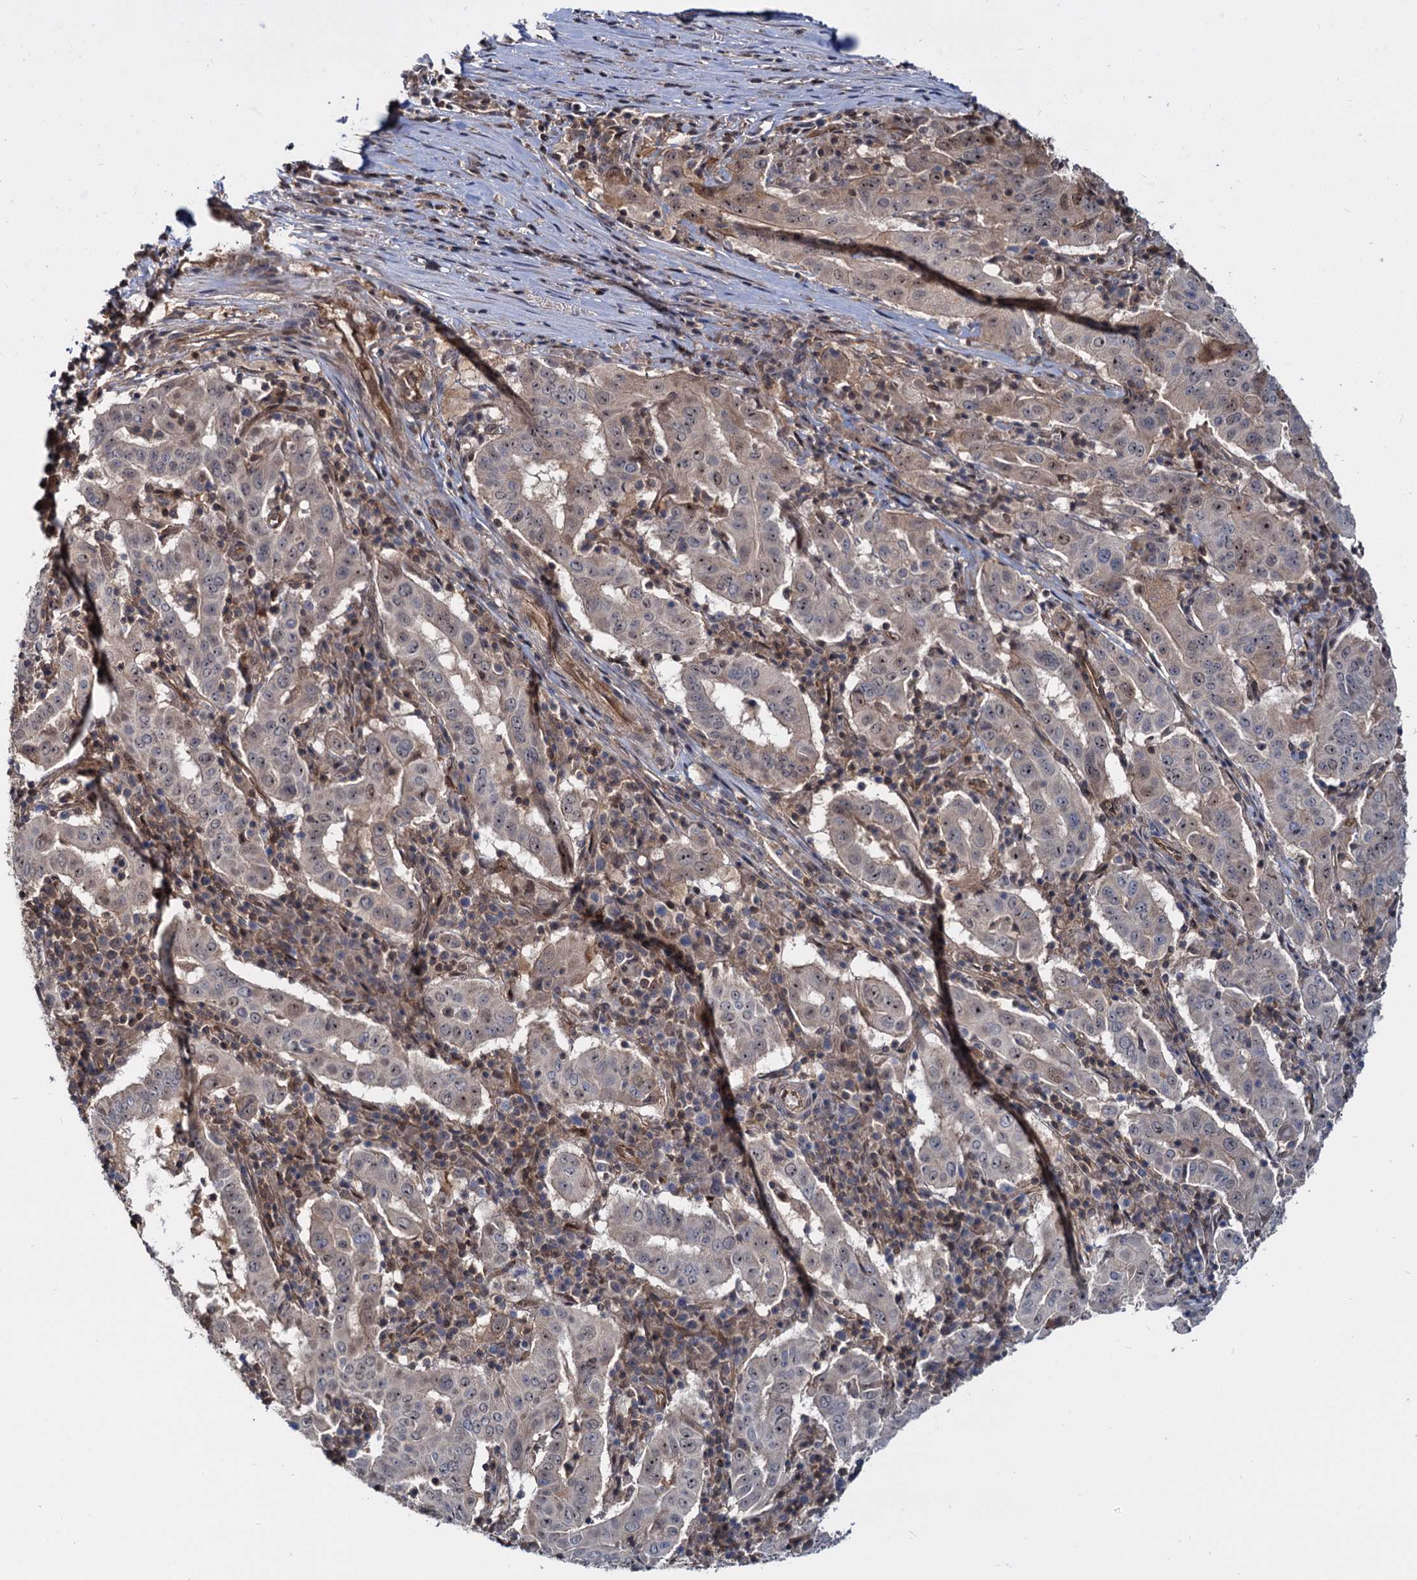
{"staining": {"intensity": "weak", "quantity": "25%-75%", "location": "cytoplasmic/membranous,nuclear"}, "tissue": "pancreatic cancer", "cell_type": "Tumor cells", "image_type": "cancer", "snomed": [{"axis": "morphology", "description": "Adenocarcinoma, NOS"}, {"axis": "topography", "description": "Pancreas"}], "caption": "An immunohistochemistry (IHC) histopathology image of neoplastic tissue is shown. Protein staining in brown shows weak cytoplasmic/membranous and nuclear positivity in adenocarcinoma (pancreatic) within tumor cells.", "gene": "UBLCP1", "patient": {"sex": "male", "age": 63}}